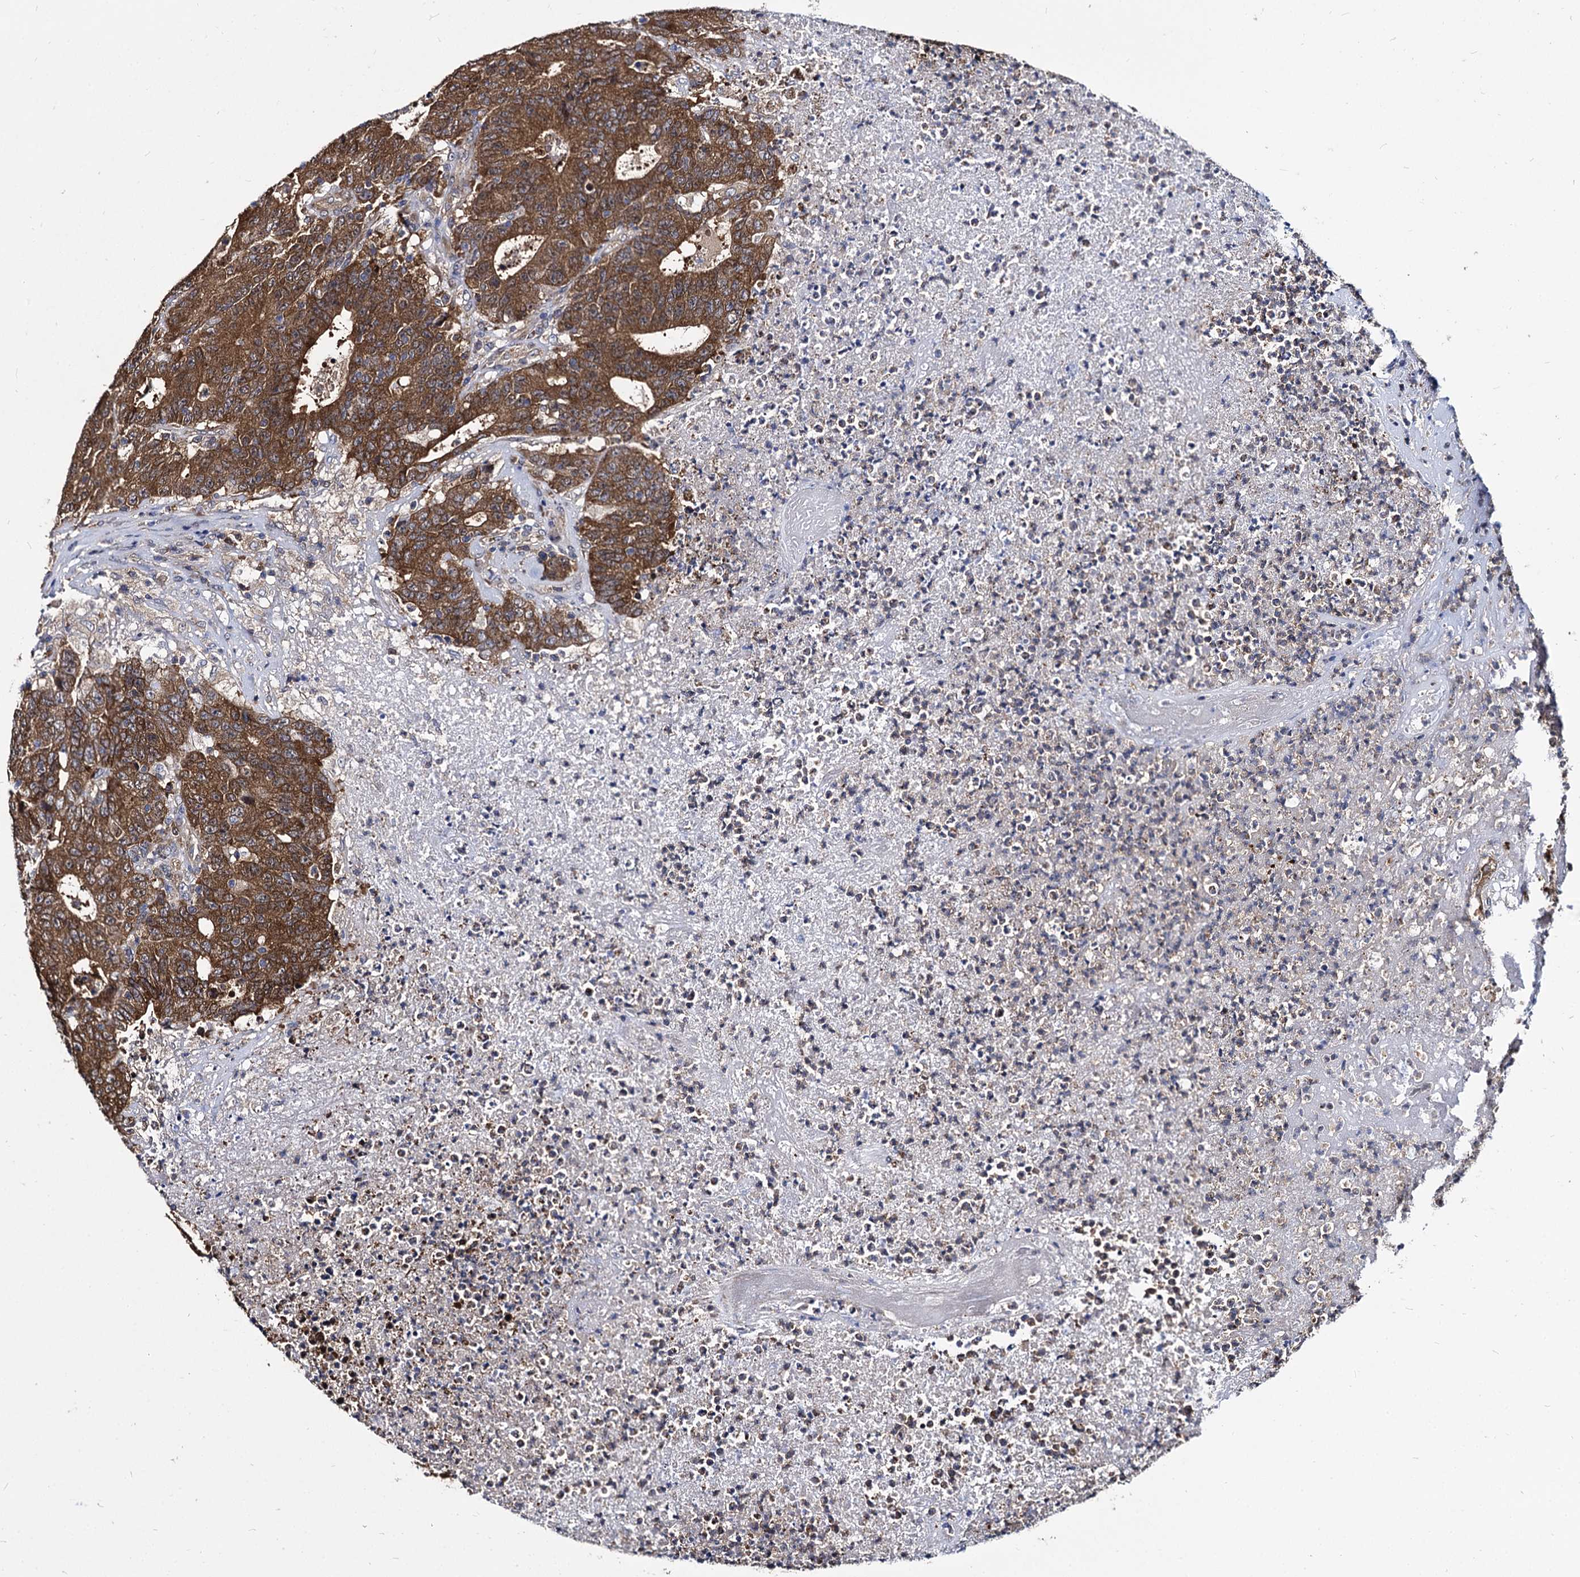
{"staining": {"intensity": "strong", "quantity": ">75%", "location": "cytoplasmic/membranous"}, "tissue": "colorectal cancer", "cell_type": "Tumor cells", "image_type": "cancer", "snomed": [{"axis": "morphology", "description": "Adenocarcinoma, NOS"}, {"axis": "topography", "description": "Colon"}], "caption": "Protein expression analysis of human colorectal adenocarcinoma reveals strong cytoplasmic/membranous staining in approximately >75% of tumor cells.", "gene": "NME1", "patient": {"sex": "female", "age": 75}}